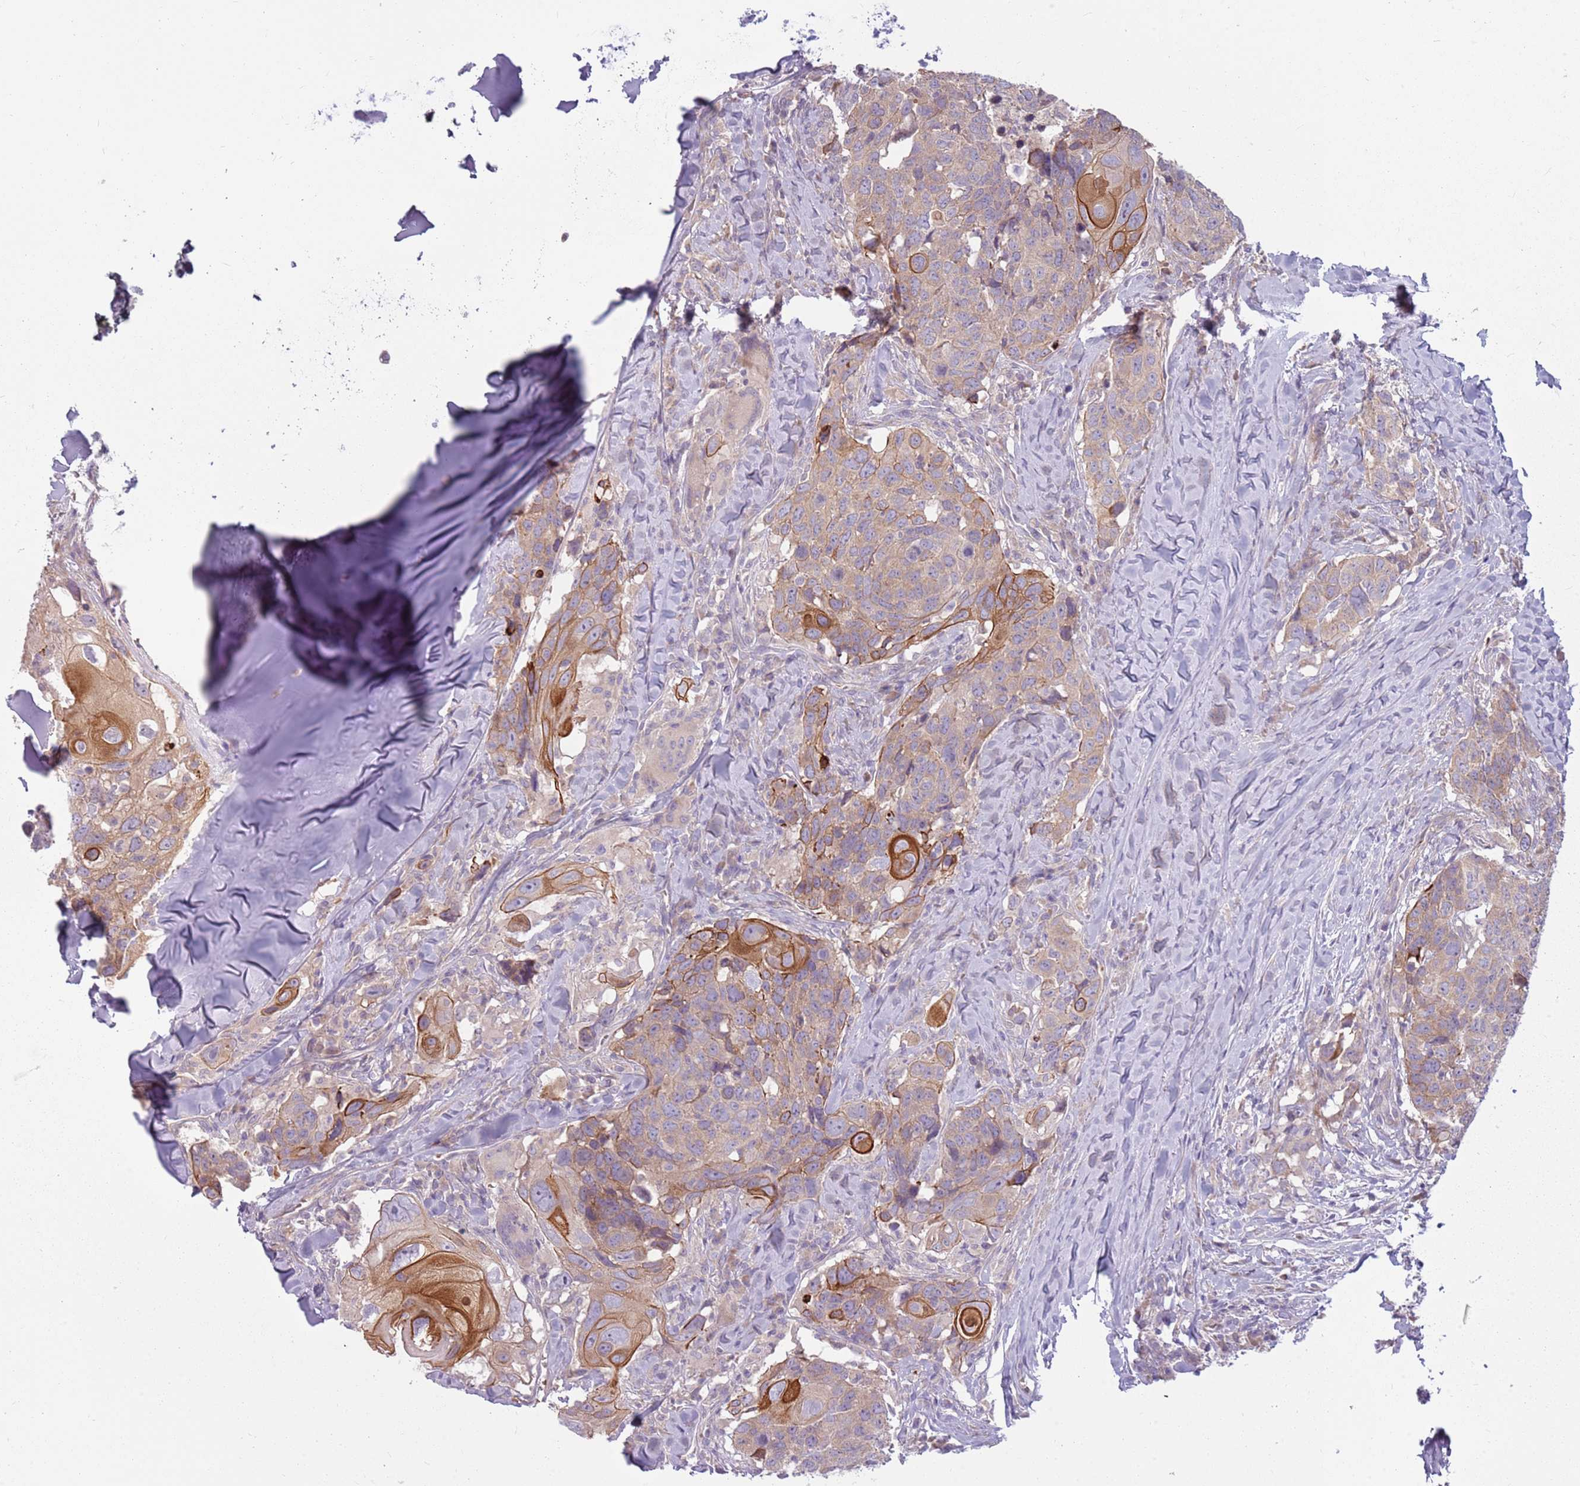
{"staining": {"intensity": "weak", "quantity": "25%-75%", "location": "cytoplasmic/membranous"}, "tissue": "head and neck cancer", "cell_type": "Tumor cells", "image_type": "cancer", "snomed": [{"axis": "morphology", "description": "Normal tissue, NOS"}, {"axis": "morphology", "description": "Squamous cell carcinoma, NOS"}, {"axis": "topography", "description": "Skeletal muscle"}, {"axis": "topography", "description": "Vascular tissue"}, {"axis": "topography", "description": "Peripheral nerve tissue"}, {"axis": "topography", "description": "Head-Neck"}], "caption": "Protein staining of head and neck cancer (squamous cell carcinoma) tissue shows weak cytoplasmic/membranous expression in approximately 25%-75% of tumor cells.", "gene": "HSPA14", "patient": {"sex": "male", "age": 66}}